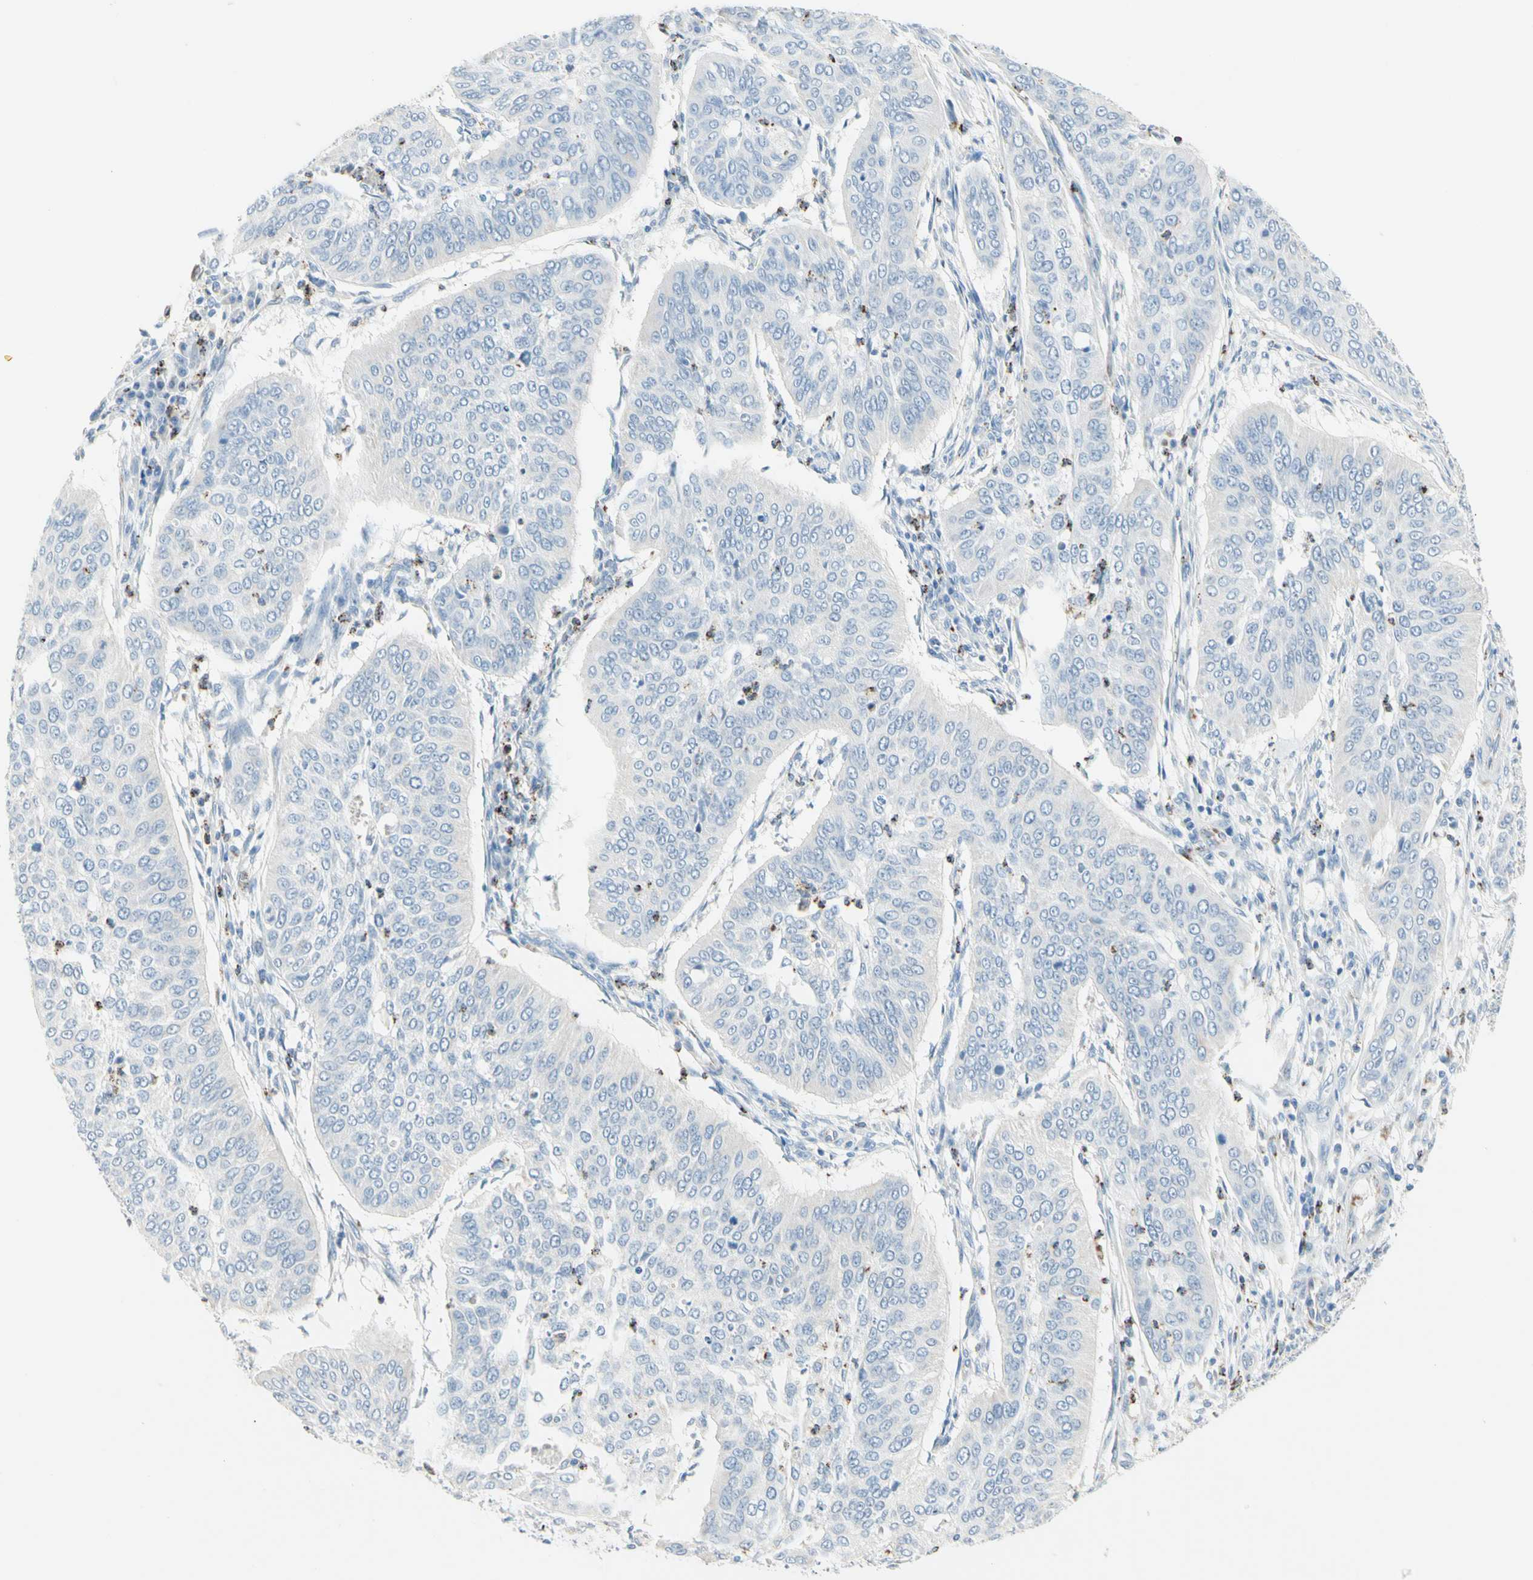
{"staining": {"intensity": "negative", "quantity": "none", "location": "none"}, "tissue": "cervical cancer", "cell_type": "Tumor cells", "image_type": "cancer", "snomed": [{"axis": "morphology", "description": "Normal tissue, NOS"}, {"axis": "morphology", "description": "Squamous cell carcinoma, NOS"}, {"axis": "topography", "description": "Cervix"}], "caption": "Tumor cells are negative for brown protein staining in cervical cancer.", "gene": "CYSLTR1", "patient": {"sex": "female", "age": 39}}